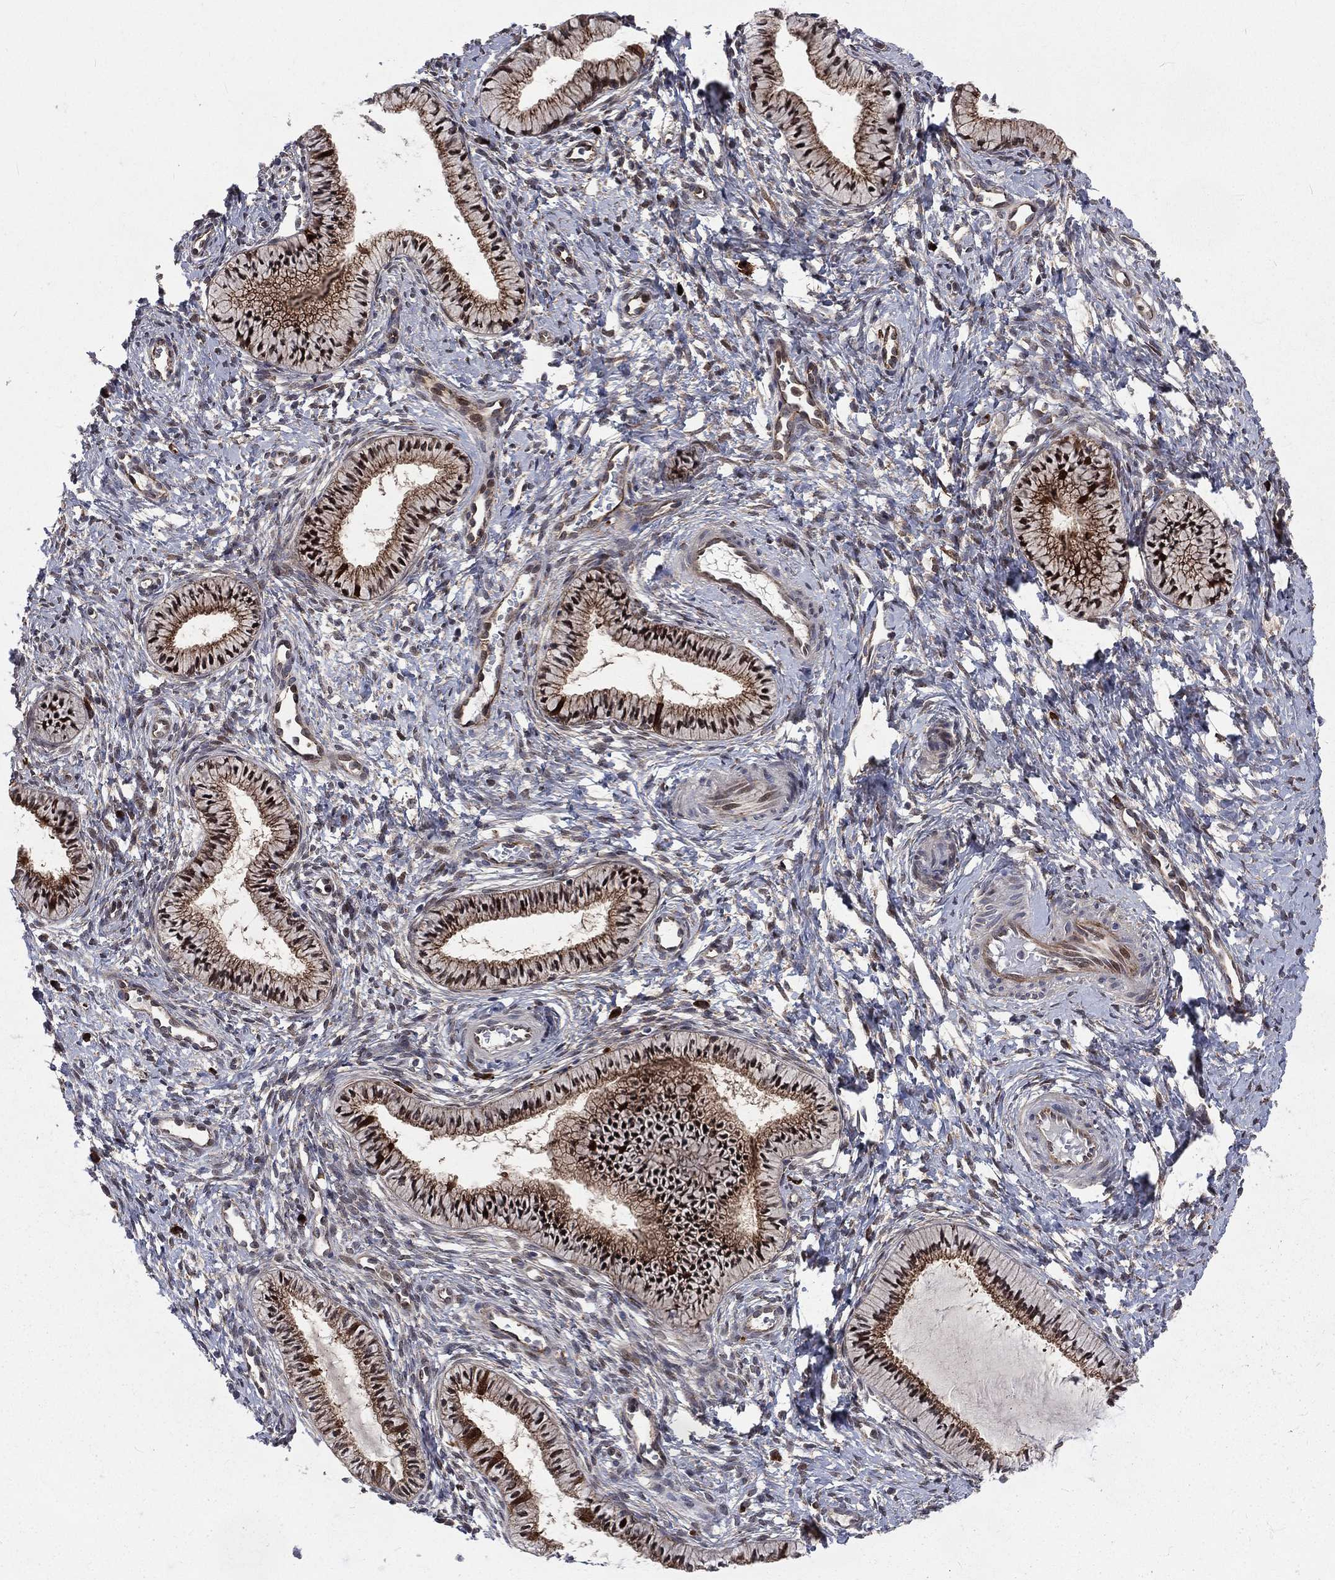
{"staining": {"intensity": "moderate", "quantity": "25%-75%", "location": "cytoplasmic/membranous,nuclear"}, "tissue": "cervix", "cell_type": "Glandular cells", "image_type": "normal", "snomed": [{"axis": "morphology", "description": "Normal tissue, NOS"}, {"axis": "topography", "description": "Cervix"}], "caption": "A high-resolution photomicrograph shows immunohistochemistry staining of benign cervix, which demonstrates moderate cytoplasmic/membranous,nuclear staining in about 25%-75% of glandular cells.", "gene": "ARL3", "patient": {"sex": "female", "age": 39}}